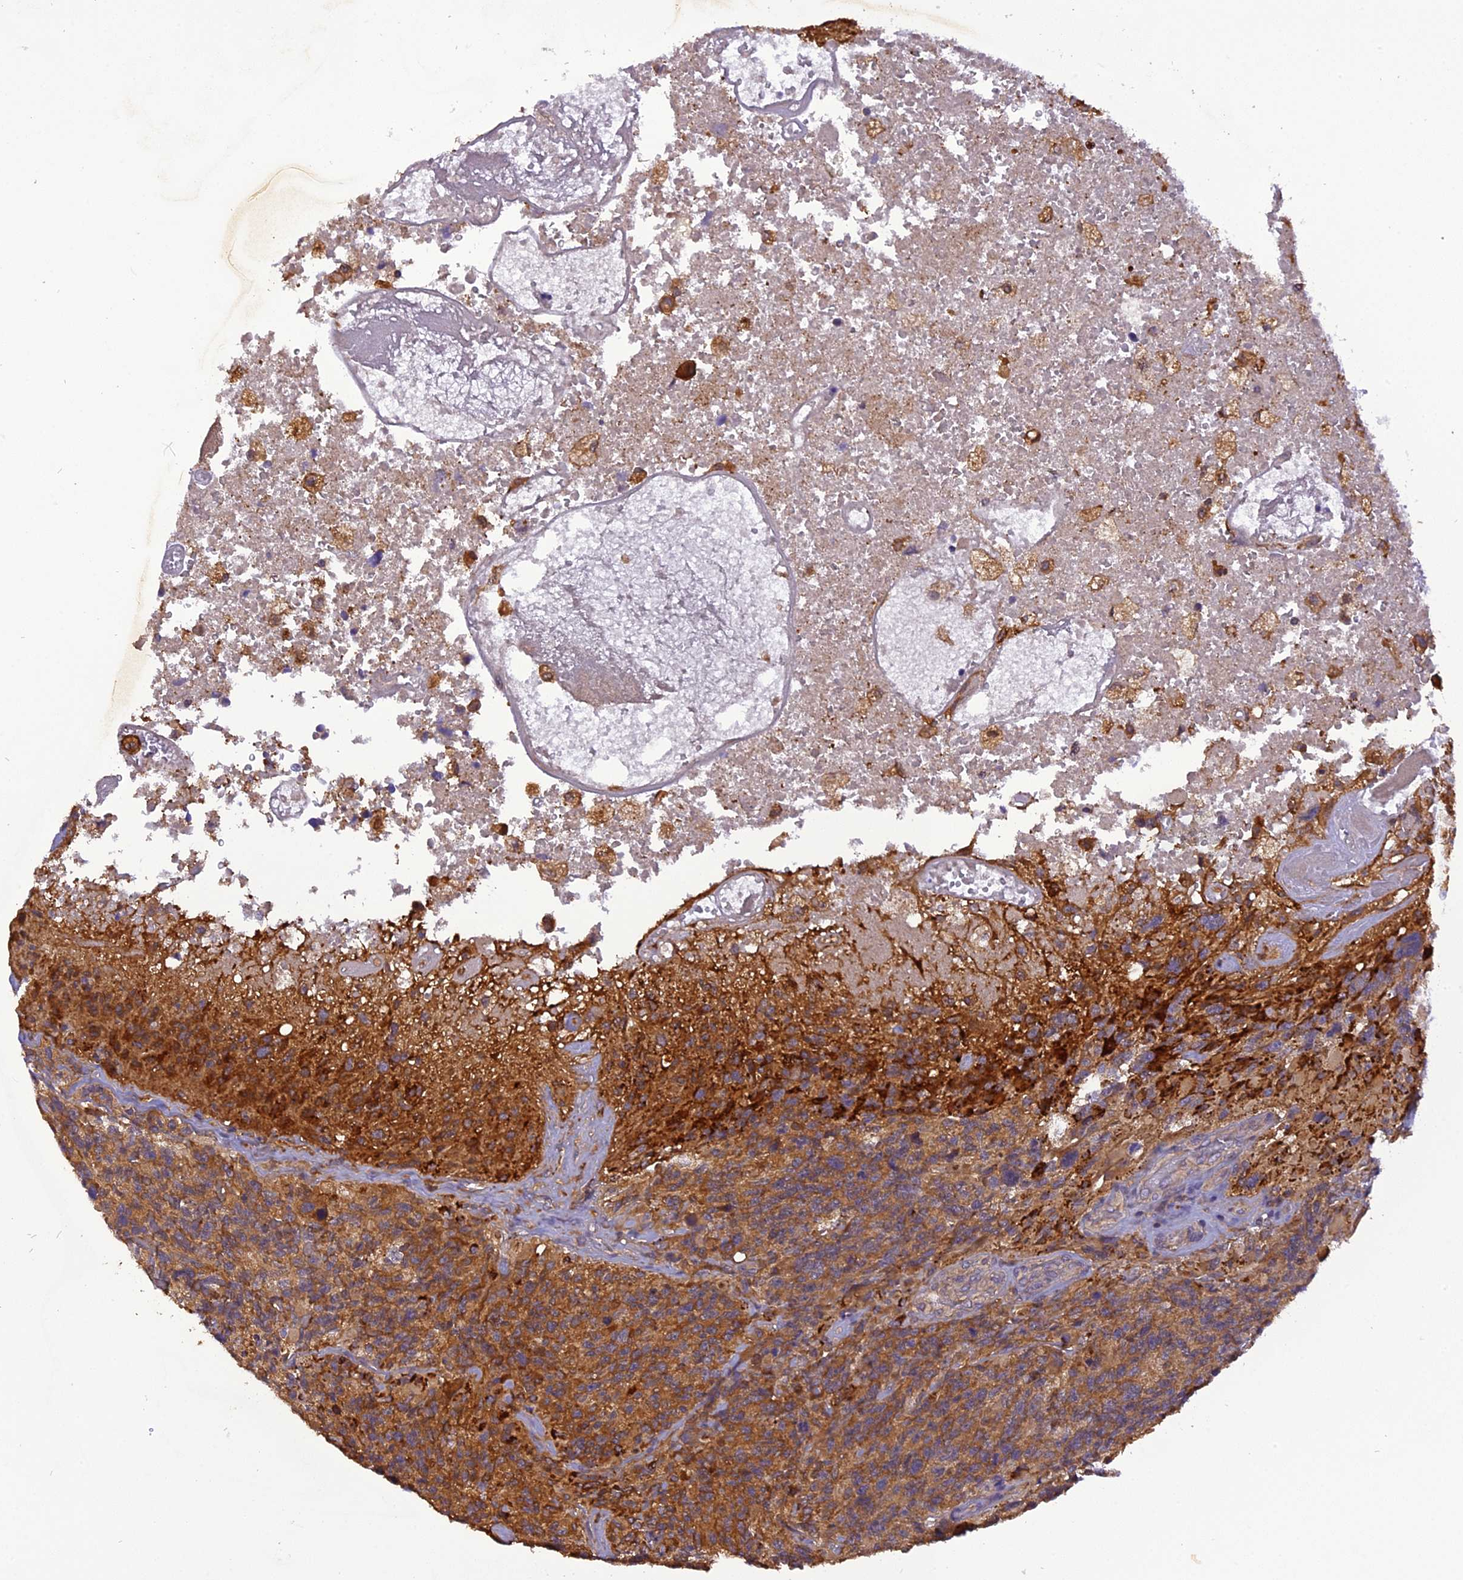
{"staining": {"intensity": "moderate", "quantity": ">75%", "location": "cytoplasmic/membranous"}, "tissue": "glioma", "cell_type": "Tumor cells", "image_type": "cancer", "snomed": [{"axis": "morphology", "description": "Glioma, malignant, High grade"}, {"axis": "topography", "description": "Brain"}], "caption": "This is an image of immunohistochemistry staining of glioma, which shows moderate positivity in the cytoplasmic/membranous of tumor cells.", "gene": "STOML1", "patient": {"sex": "male", "age": 76}}